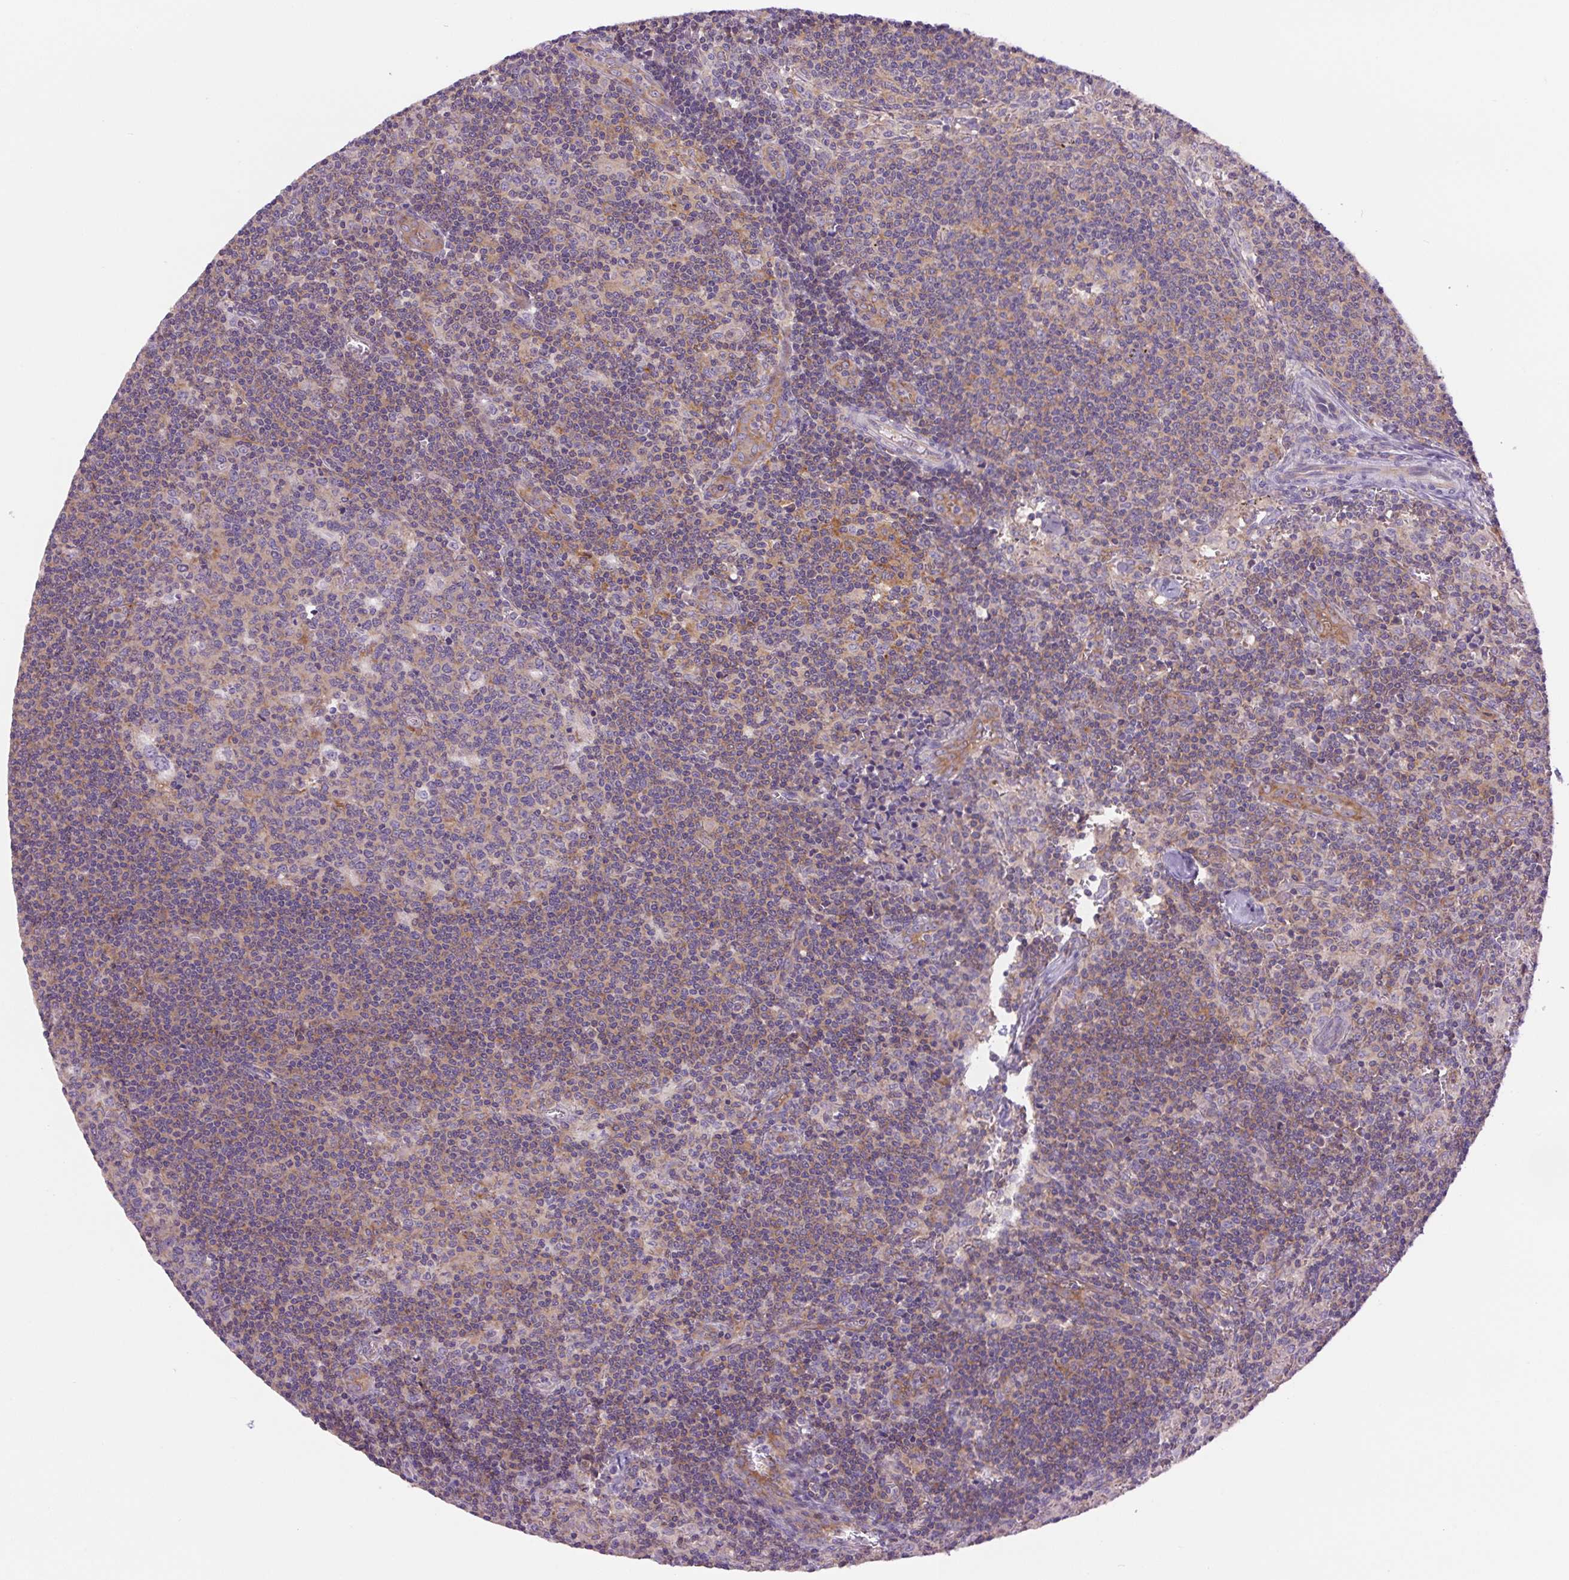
{"staining": {"intensity": "moderate", "quantity": "25%-75%", "location": "cytoplasmic/membranous"}, "tissue": "lymph node", "cell_type": "Germinal center cells", "image_type": "normal", "snomed": [{"axis": "morphology", "description": "Normal tissue, NOS"}, {"axis": "topography", "description": "Lymph node"}], "caption": "A micrograph of human lymph node stained for a protein shows moderate cytoplasmic/membranous brown staining in germinal center cells. Using DAB (3,3'-diaminobenzidine) (brown) and hematoxylin (blue) stains, captured at high magnification using brightfield microscopy.", "gene": "MINK1", "patient": {"sex": "female", "age": 45}}